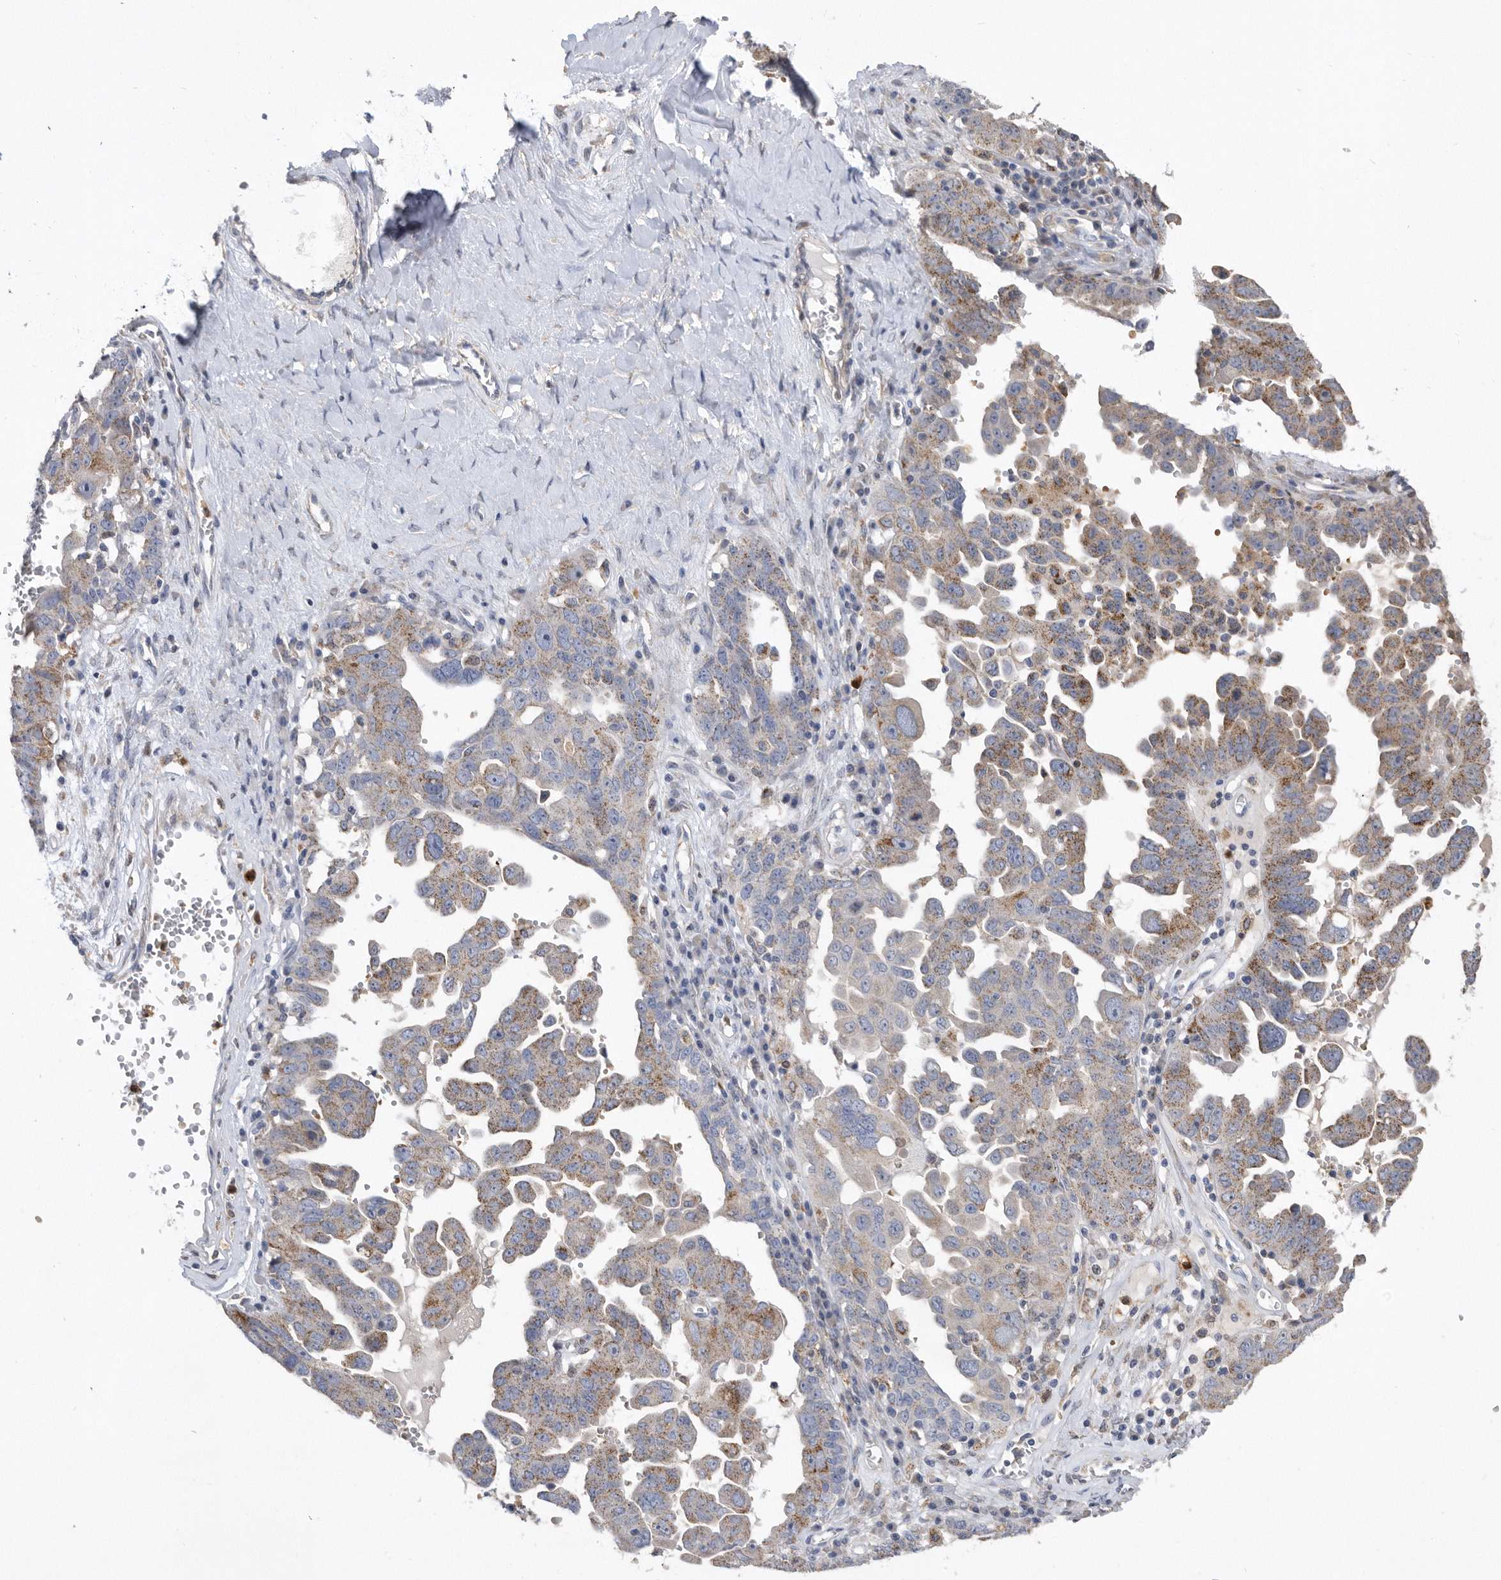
{"staining": {"intensity": "moderate", "quantity": ">75%", "location": "cytoplasmic/membranous"}, "tissue": "ovarian cancer", "cell_type": "Tumor cells", "image_type": "cancer", "snomed": [{"axis": "morphology", "description": "Carcinoma, endometroid"}, {"axis": "topography", "description": "Ovary"}], "caption": "This is an image of immunohistochemistry (IHC) staining of endometroid carcinoma (ovarian), which shows moderate expression in the cytoplasmic/membranous of tumor cells.", "gene": "CRISPLD2", "patient": {"sex": "female", "age": 62}}